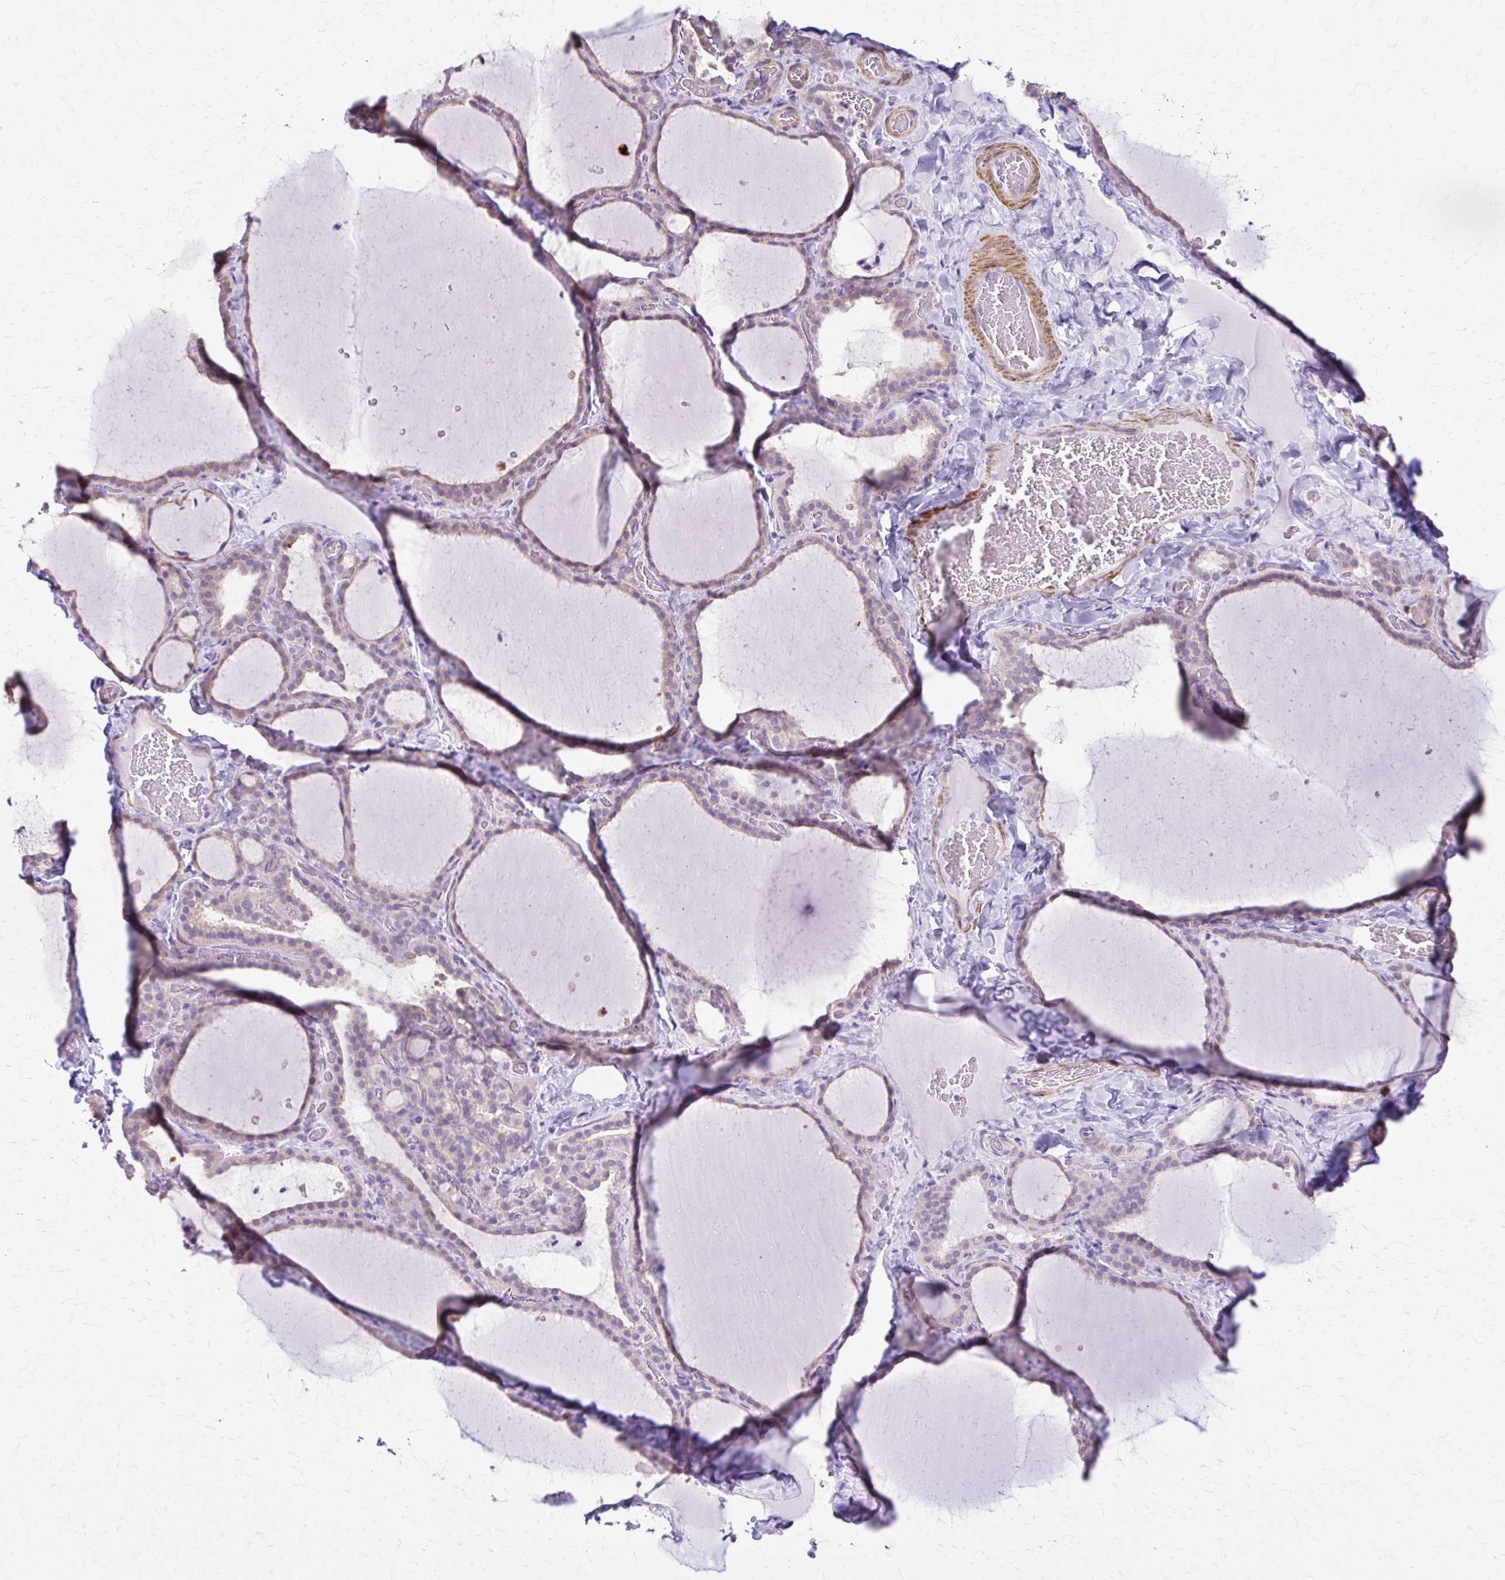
{"staining": {"intensity": "weak", "quantity": "25%-75%", "location": "cytoplasmic/membranous"}, "tissue": "thyroid gland", "cell_type": "Glandular cells", "image_type": "normal", "snomed": [{"axis": "morphology", "description": "Normal tissue, NOS"}, {"axis": "topography", "description": "Thyroid gland"}], "caption": "IHC photomicrograph of unremarkable thyroid gland stained for a protein (brown), which exhibits low levels of weak cytoplasmic/membranous expression in about 25%-75% of glandular cells.", "gene": "DSP", "patient": {"sex": "female", "age": 22}}